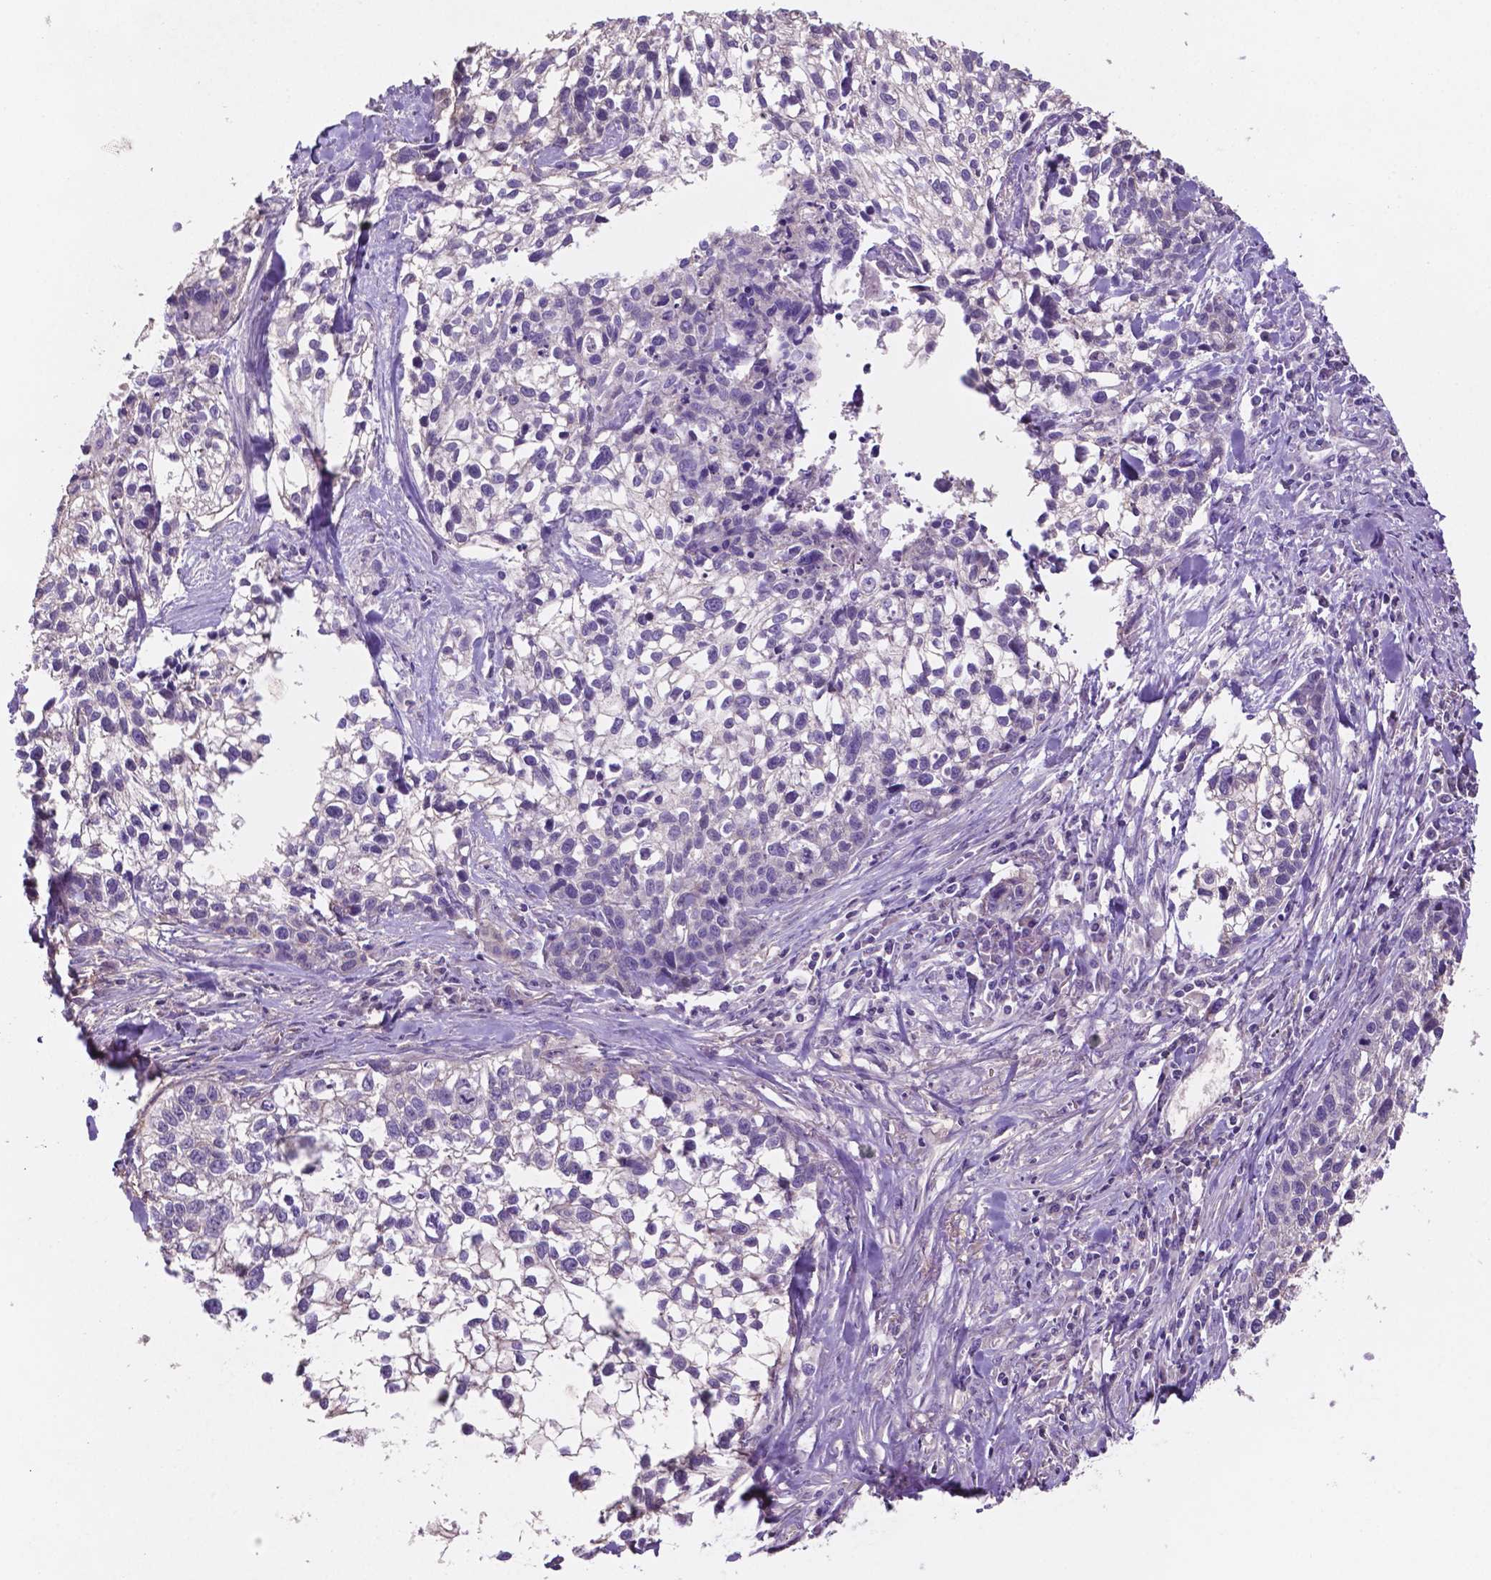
{"staining": {"intensity": "negative", "quantity": "none", "location": "none"}, "tissue": "lung cancer", "cell_type": "Tumor cells", "image_type": "cancer", "snomed": [{"axis": "morphology", "description": "Squamous cell carcinoma, NOS"}, {"axis": "topography", "description": "Lung"}], "caption": "IHC micrograph of neoplastic tissue: lung cancer stained with DAB displays no significant protein expression in tumor cells.", "gene": "MKRN2OS", "patient": {"sex": "male", "age": 74}}